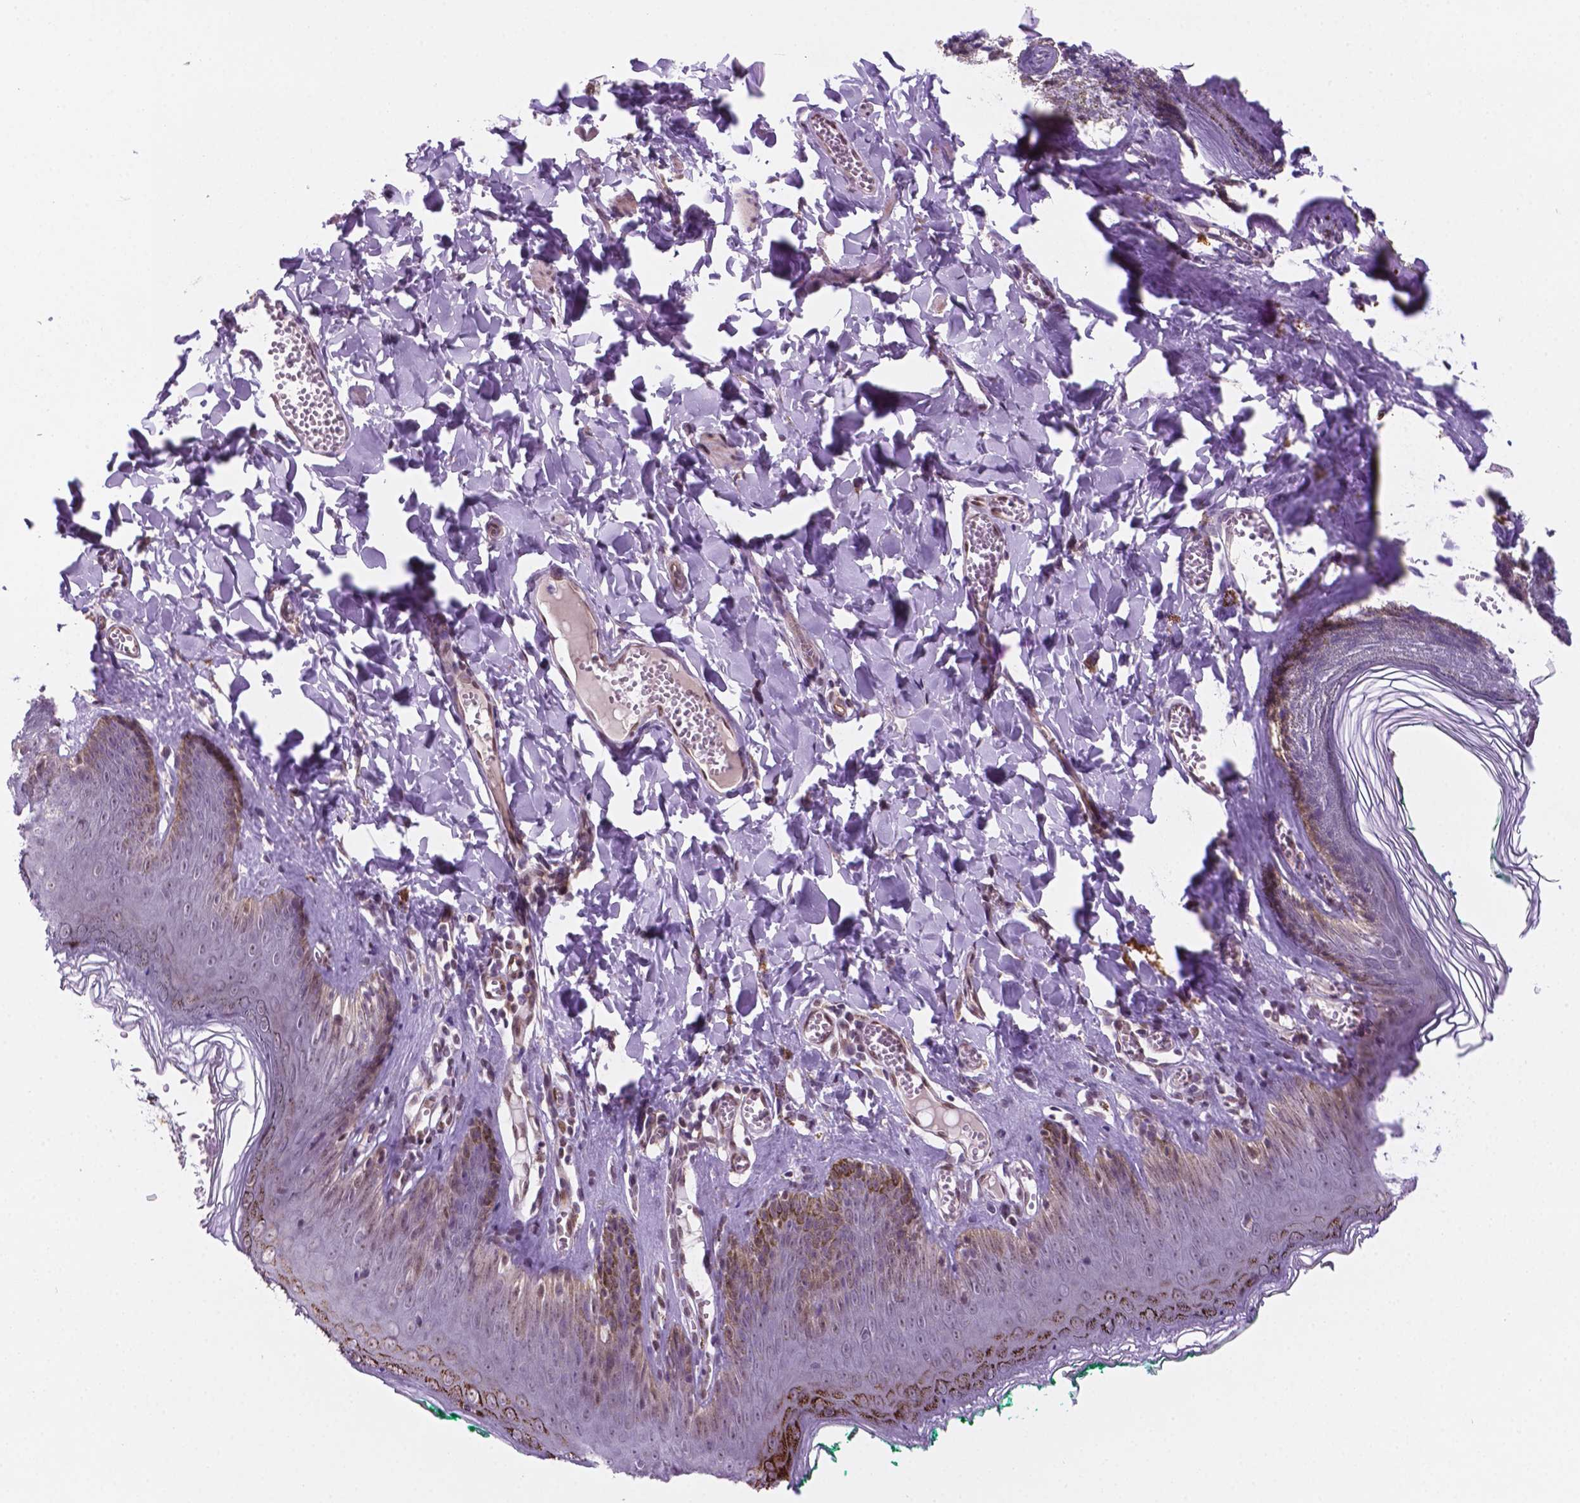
{"staining": {"intensity": "negative", "quantity": "none", "location": "none"}, "tissue": "skin", "cell_type": "Epidermal cells", "image_type": "normal", "snomed": [{"axis": "morphology", "description": "Normal tissue, NOS"}, {"axis": "topography", "description": "Vulva"}, {"axis": "topography", "description": "Peripheral nerve tissue"}], "caption": "This is an immunohistochemistry (IHC) photomicrograph of benign human skin. There is no expression in epidermal cells.", "gene": "C18orf21", "patient": {"sex": "female", "age": 66}}